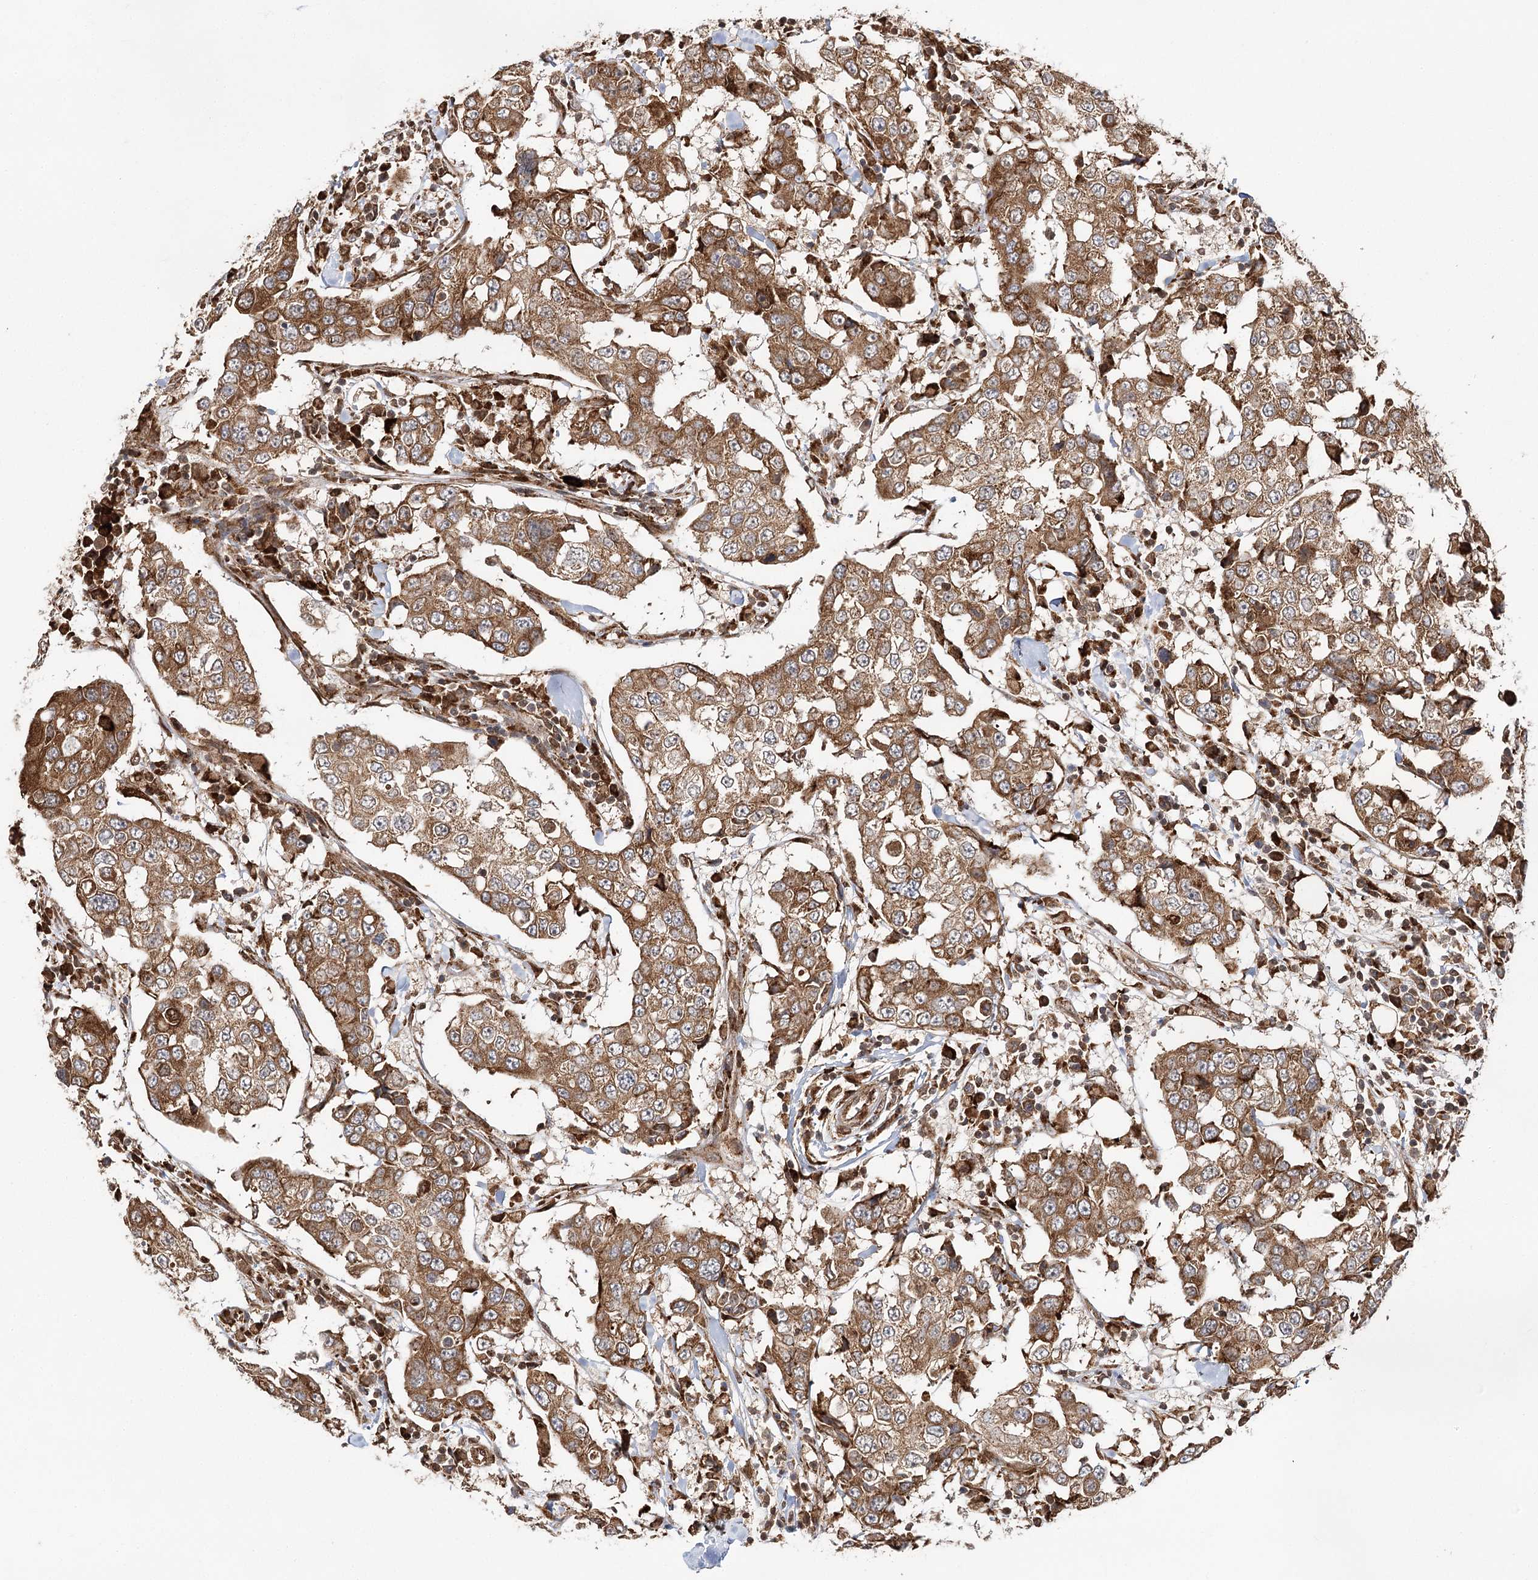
{"staining": {"intensity": "strong", "quantity": ">75%", "location": "cytoplasmic/membranous"}, "tissue": "breast cancer", "cell_type": "Tumor cells", "image_type": "cancer", "snomed": [{"axis": "morphology", "description": "Duct carcinoma"}, {"axis": "topography", "description": "Breast"}], "caption": "Human breast invasive ductal carcinoma stained for a protein (brown) reveals strong cytoplasmic/membranous positive staining in about >75% of tumor cells.", "gene": "DNAJB14", "patient": {"sex": "female", "age": 27}}